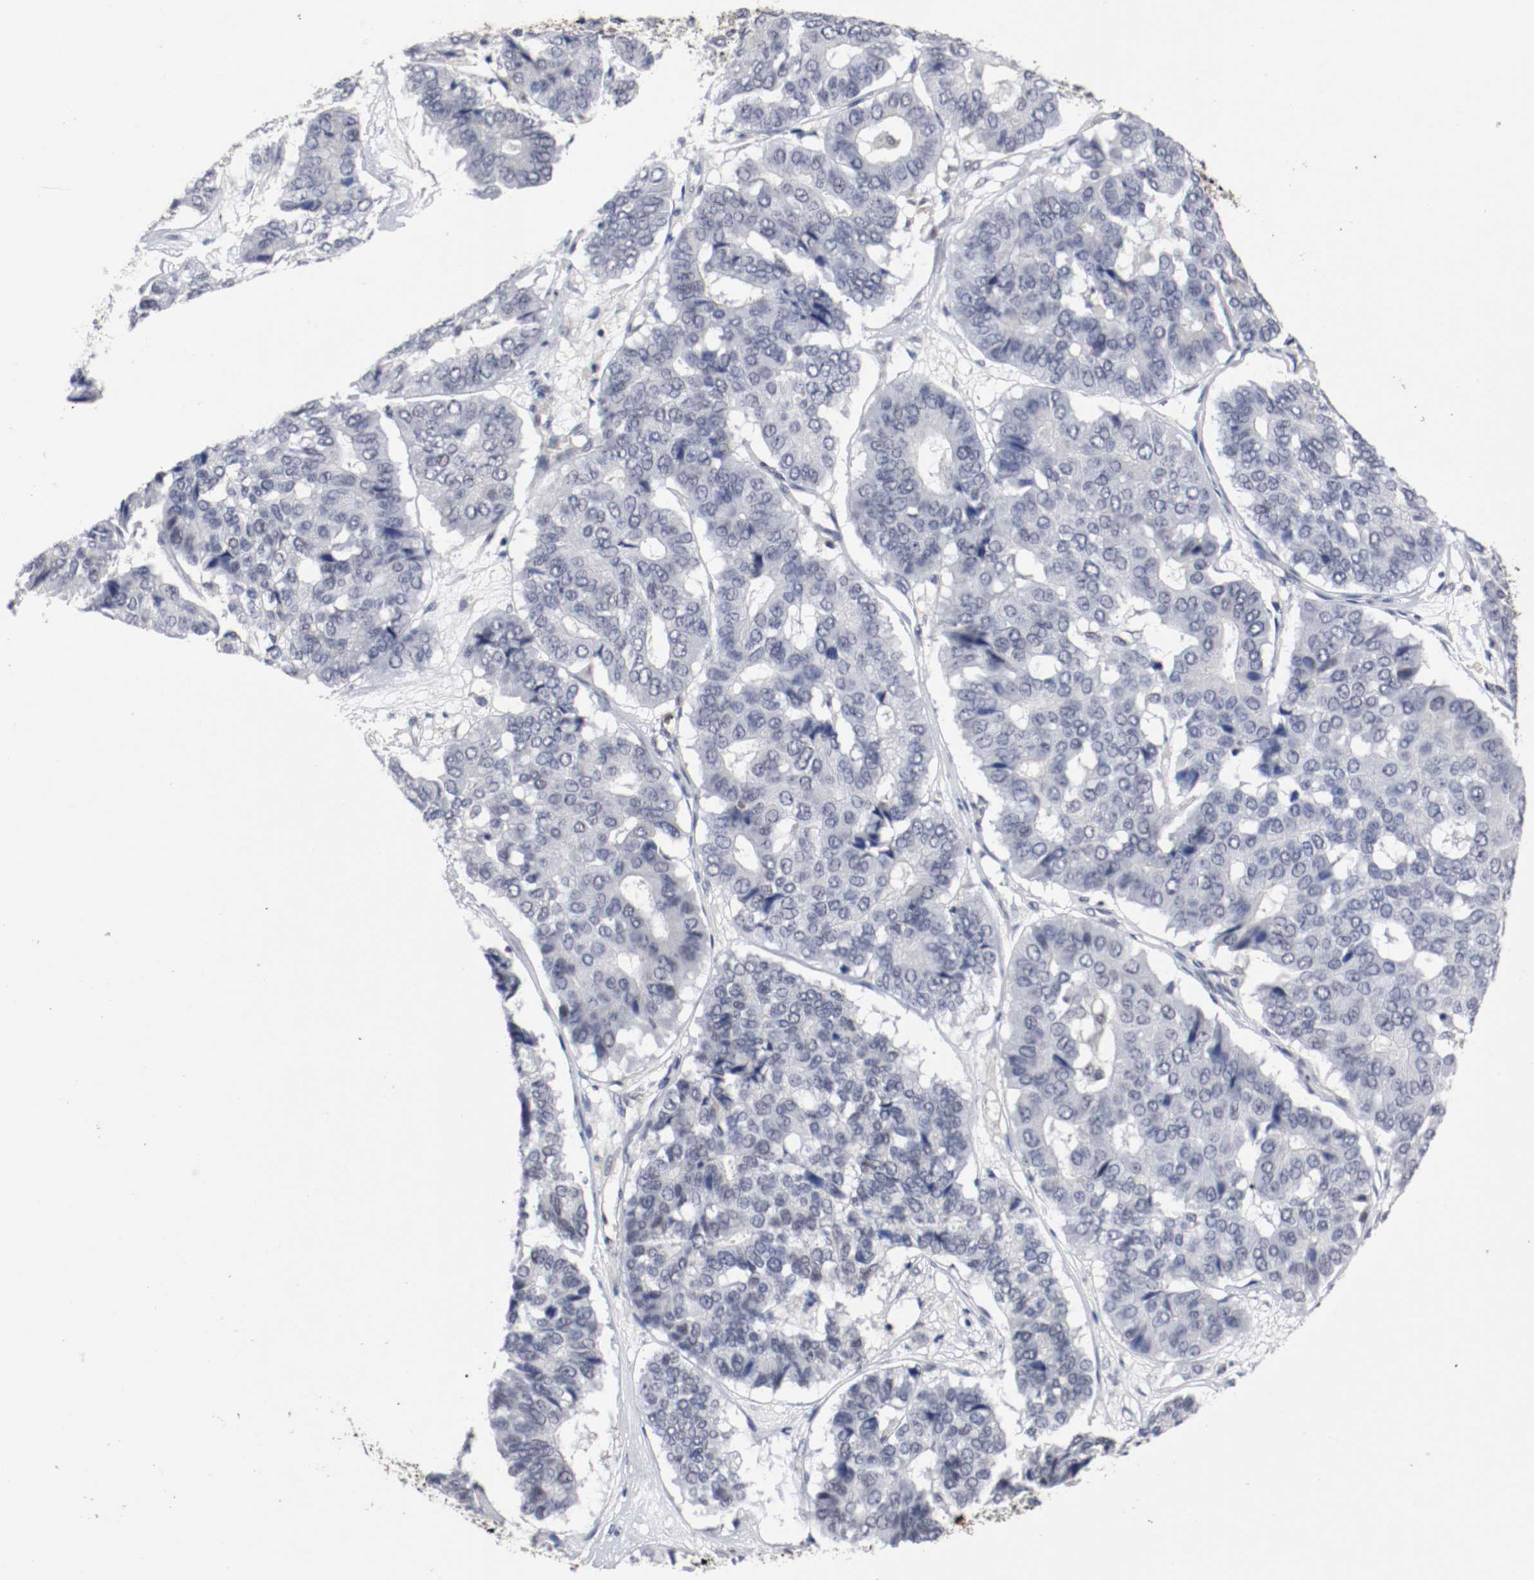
{"staining": {"intensity": "negative", "quantity": "none", "location": "none"}, "tissue": "pancreatic cancer", "cell_type": "Tumor cells", "image_type": "cancer", "snomed": [{"axis": "morphology", "description": "Adenocarcinoma, NOS"}, {"axis": "topography", "description": "Pancreas"}], "caption": "DAB (3,3'-diaminobenzidine) immunohistochemical staining of pancreatic cancer displays no significant positivity in tumor cells.", "gene": "JUND", "patient": {"sex": "male", "age": 50}}